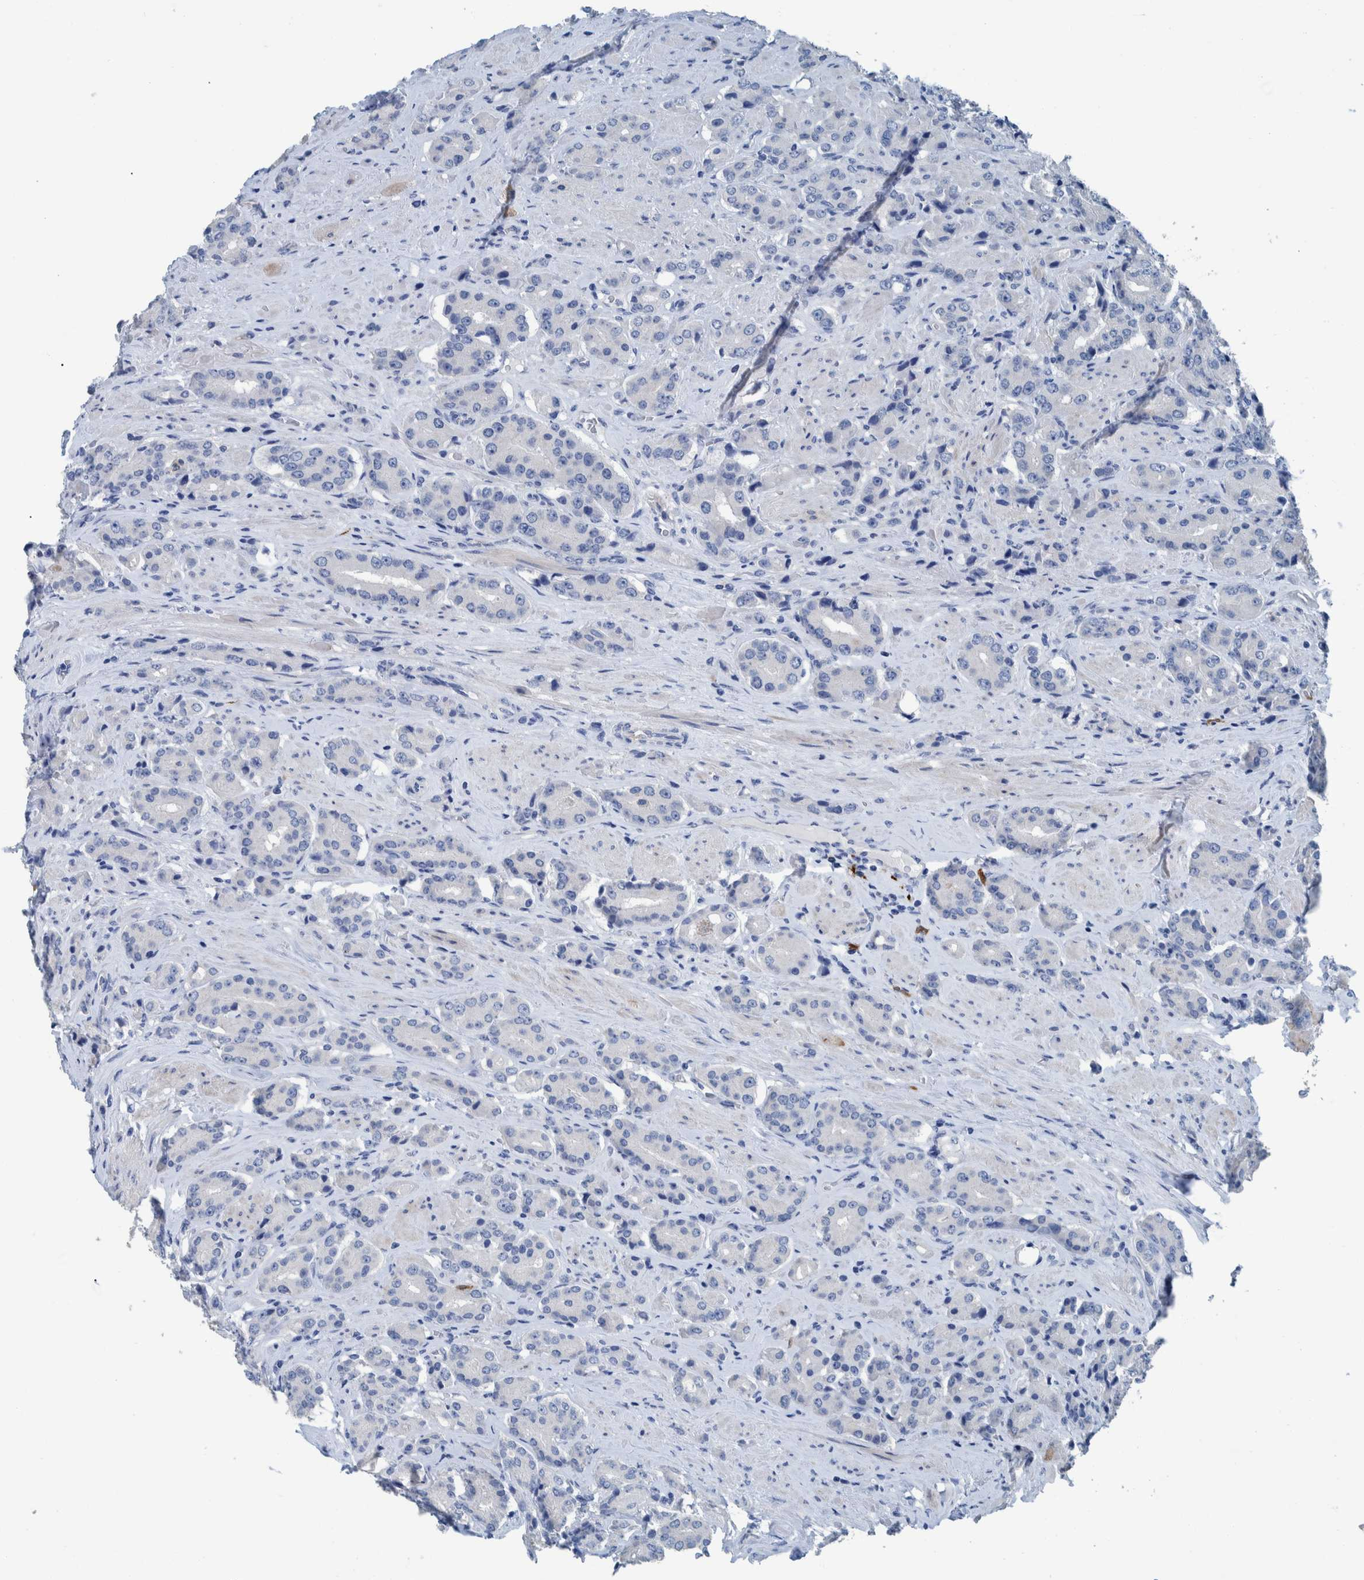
{"staining": {"intensity": "negative", "quantity": "none", "location": "none"}, "tissue": "prostate cancer", "cell_type": "Tumor cells", "image_type": "cancer", "snomed": [{"axis": "morphology", "description": "Adenocarcinoma, High grade"}, {"axis": "topography", "description": "Prostate"}], "caption": "This is an immunohistochemistry micrograph of prostate cancer. There is no expression in tumor cells.", "gene": "IDO1", "patient": {"sex": "male", "age": 71}}